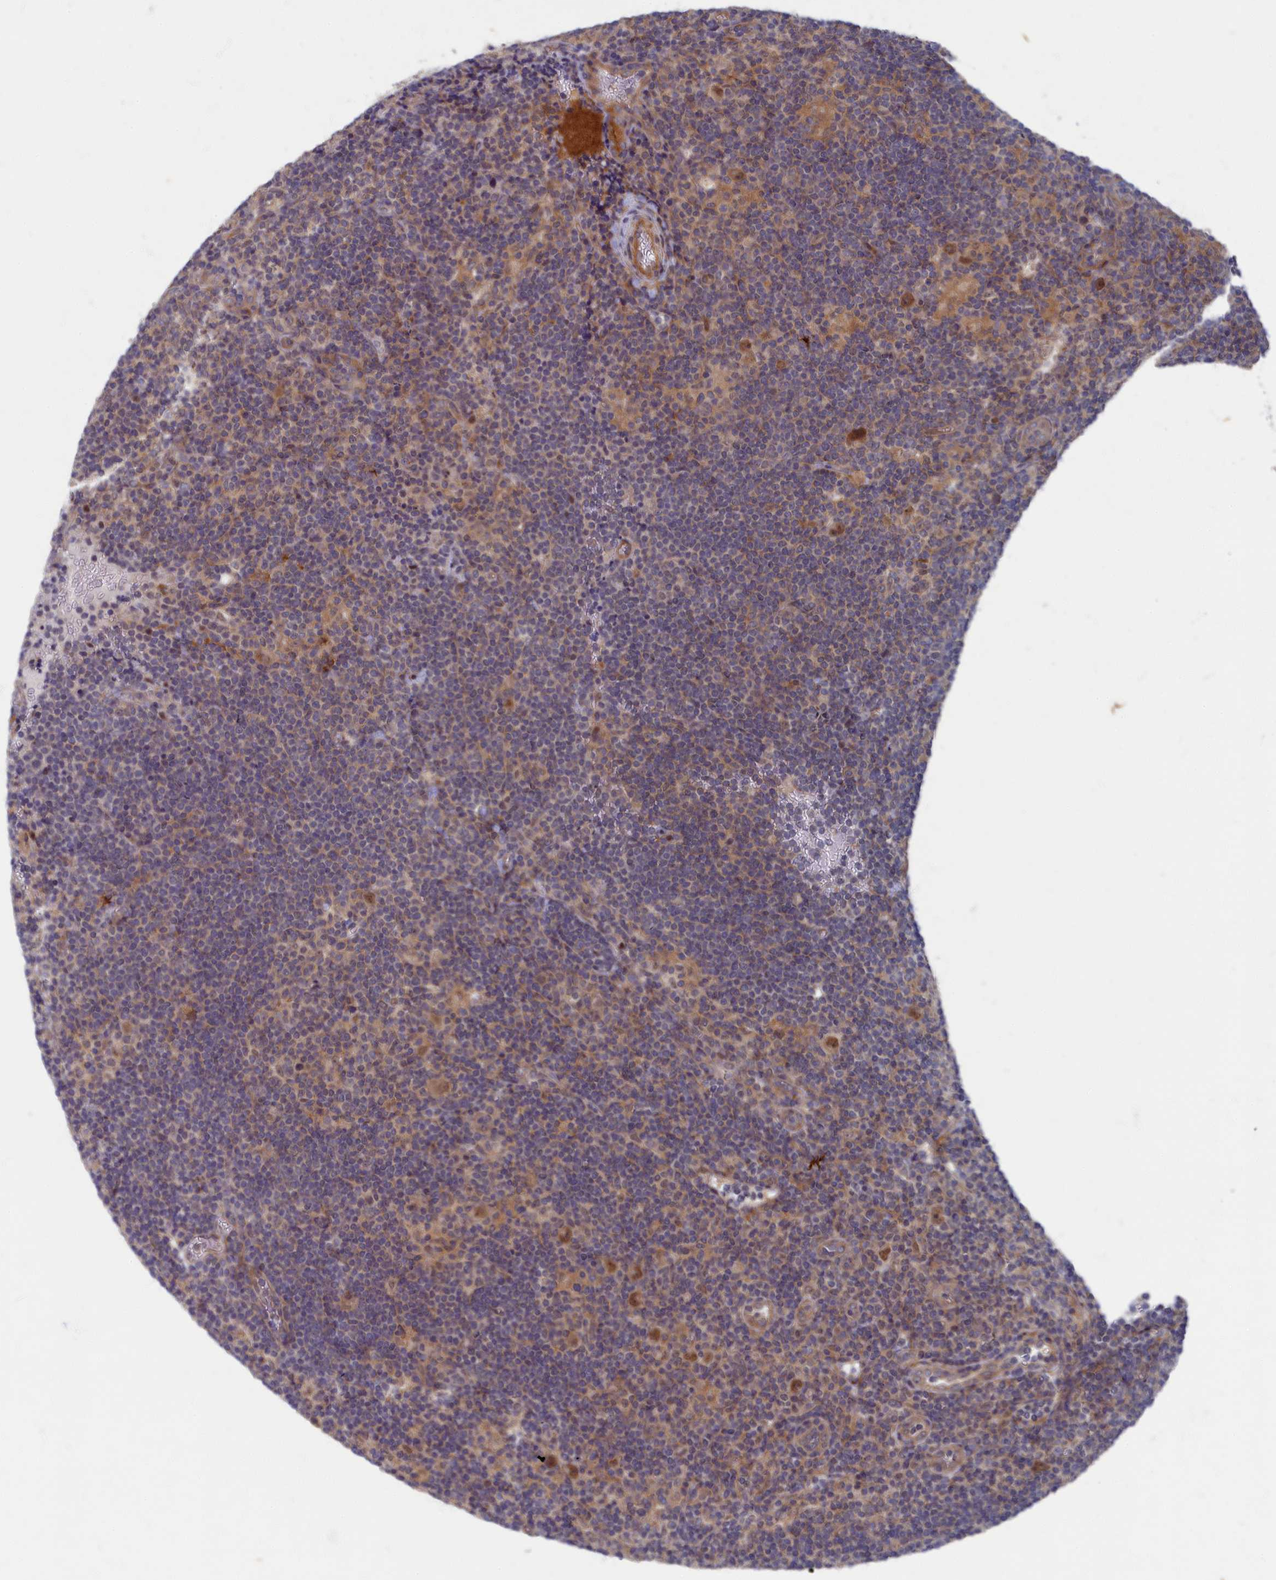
{"staining": {"intensity": "moderate", "quantity": ">75%", "location": "nuclear"}, "tissue": "lymphoma", "cell_type": "Tumor cells", "image_type": "cancer", "snomed": [{"axis": "morphology", "description": "Hodgkin's disease, NOS"}, {"axis": "topography", "description": "Lymph node"}], "caption": "Hodgkin's disease stained with immunohistochemistry (IHC) demonstrates moderate nuclear positivity in about >75% of tumor cells.", "gene": "WDR59", "patient": {"sex": "female", "age": 57}}